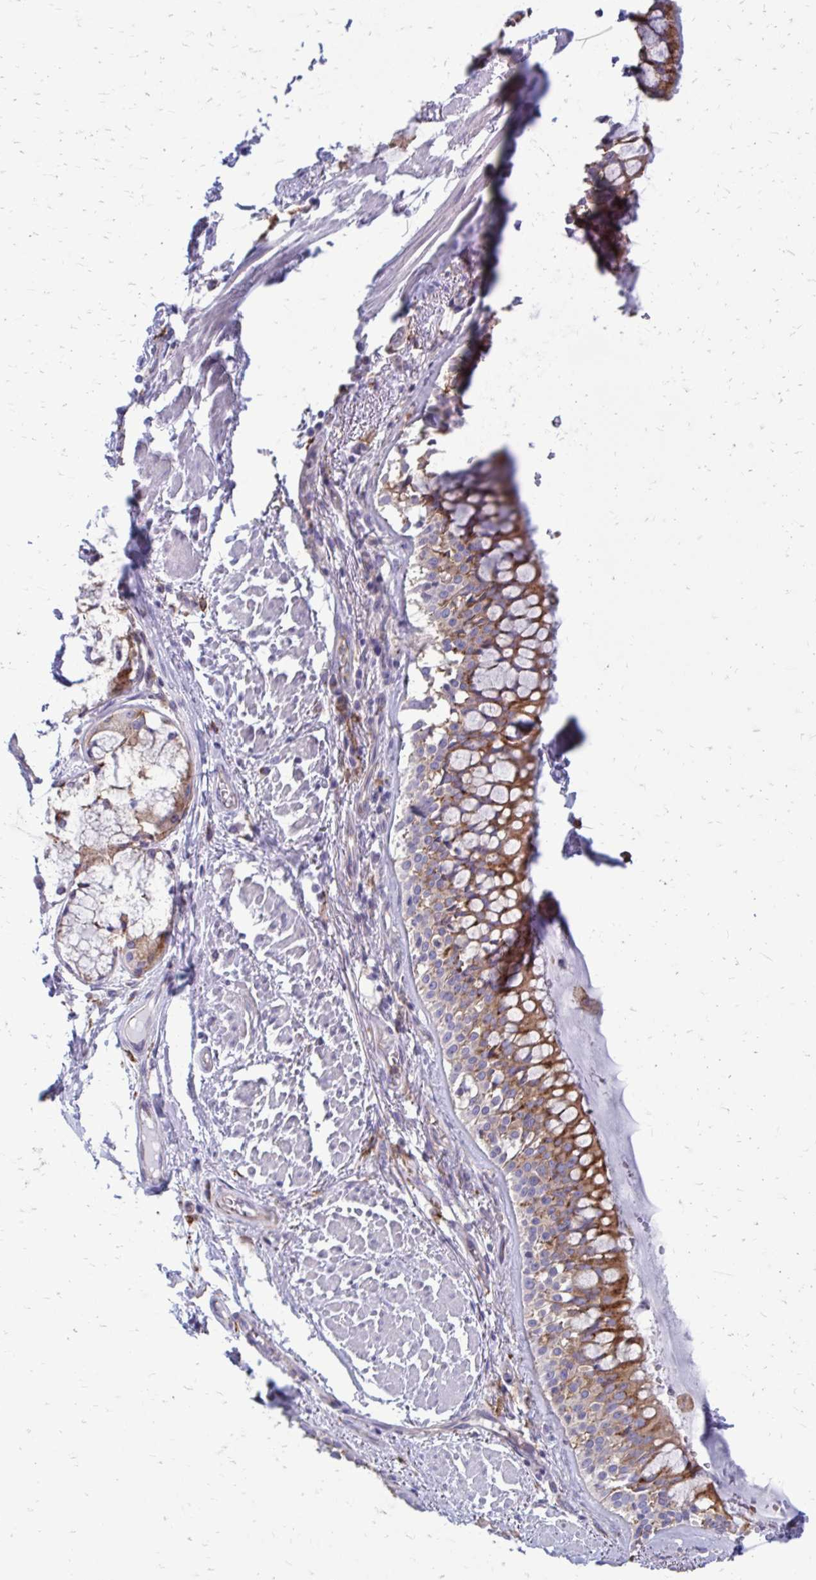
{"staining": {"intensity": "negative", "quantity": "none", "location": "none"}, "tissue": "soft tissue", "cell_type": "Chondrocytes", "image_type": "normal", "snomed": [{"axis": "morphology", "description": "Normal tissue, NOS"}, {"axis": "topography", "description": "Cartilage tissue"}, {"axis": "topography", "description": "Bronchus"}], "caption": "Image shows no significant protein expression in chondrocytes of benign soft tissue.", "gene": "CLTA", "patient": {"sex": "male", "age": 64}}